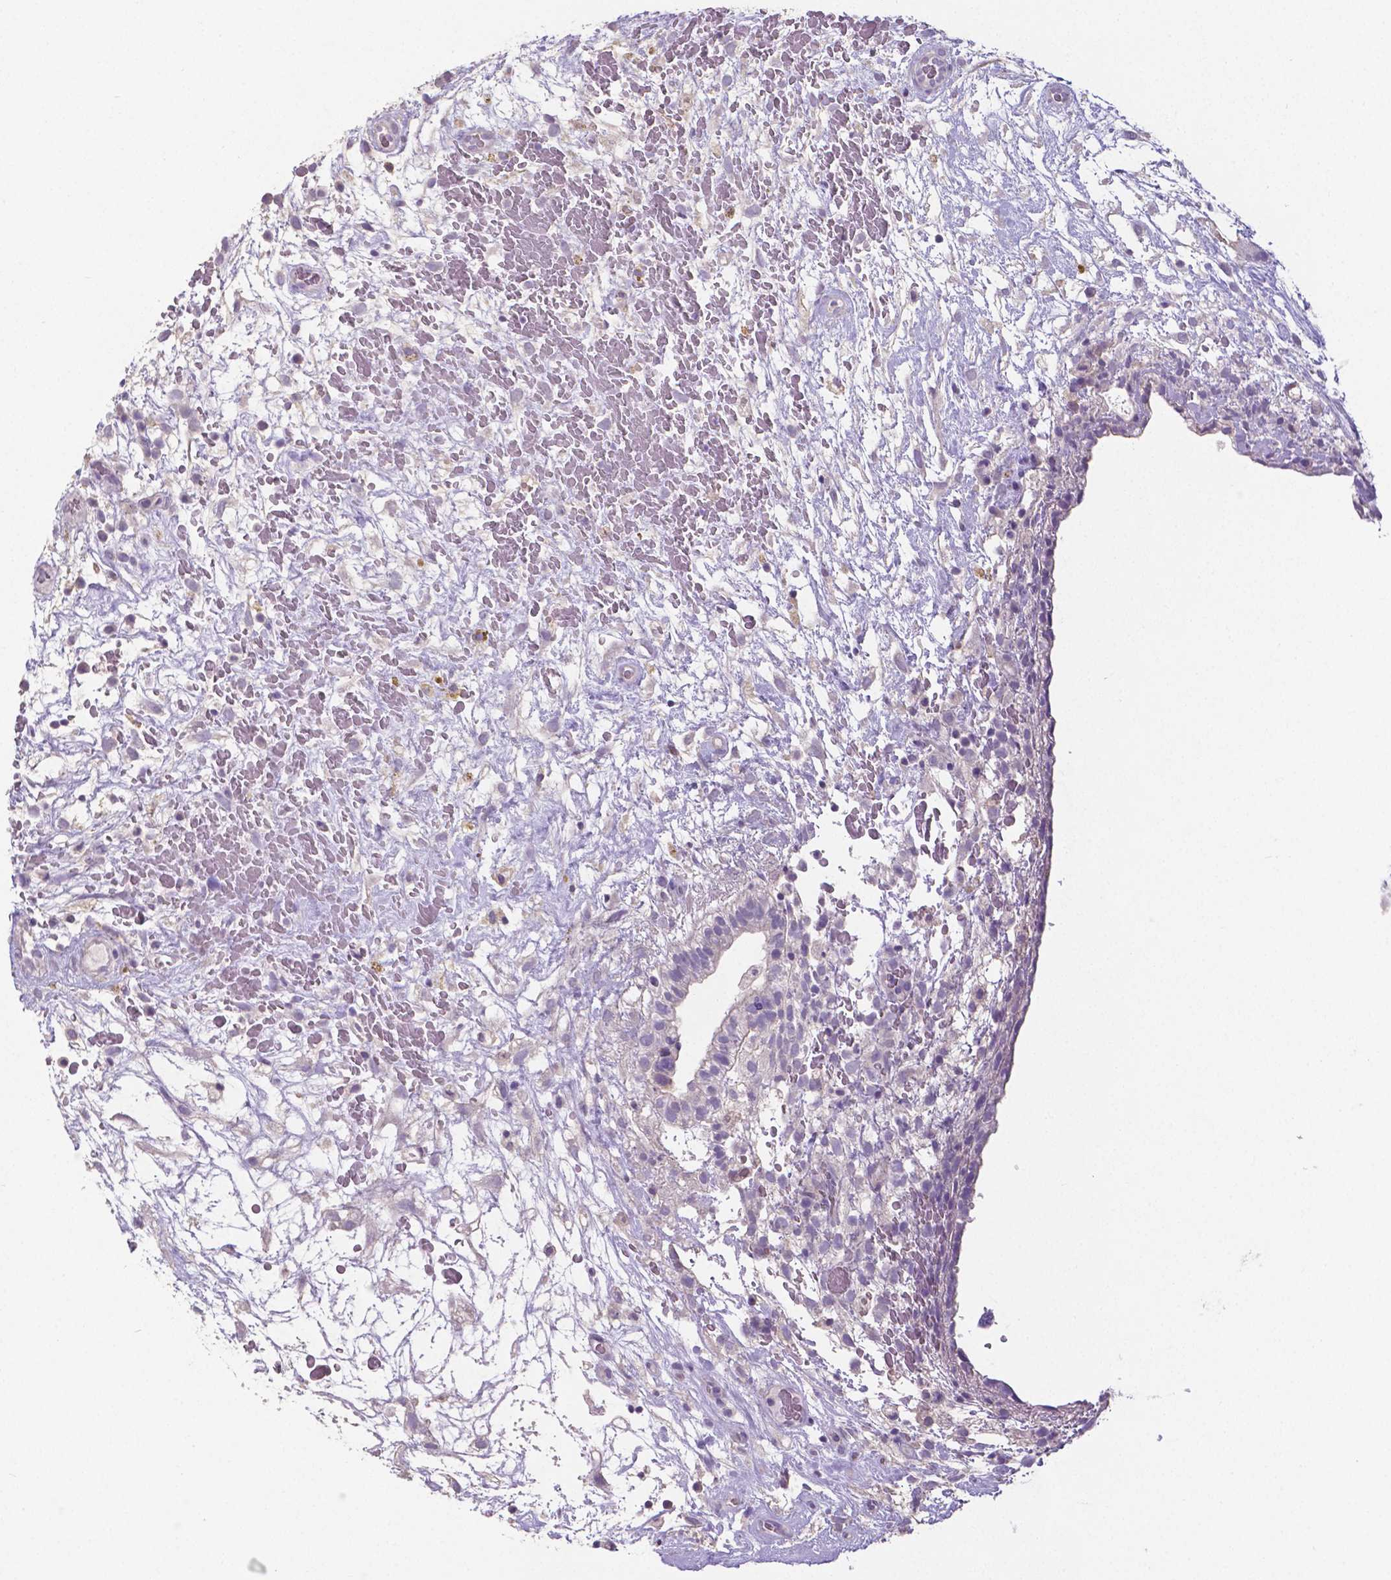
{"staining": {"intensity": "negative", "quantity": "none", "location": "none"}, "tissue": "testis cancer", "cell_type": "Tumor cells", "image_type": "cancer", "snomed": [{"axis": "morphology", "description": "Normal tissue, NOS"}, {"axis": "morphology", "description": "Carcinoma, Embryonal, NOS"}, {"axis": "topography", "description": "Testis"}], "caption": "Tumor cells show no significant staining in testis embryonal carcinoma.", "gene": "CRMP1", "patient": {"sex": "male", "age": 32}}